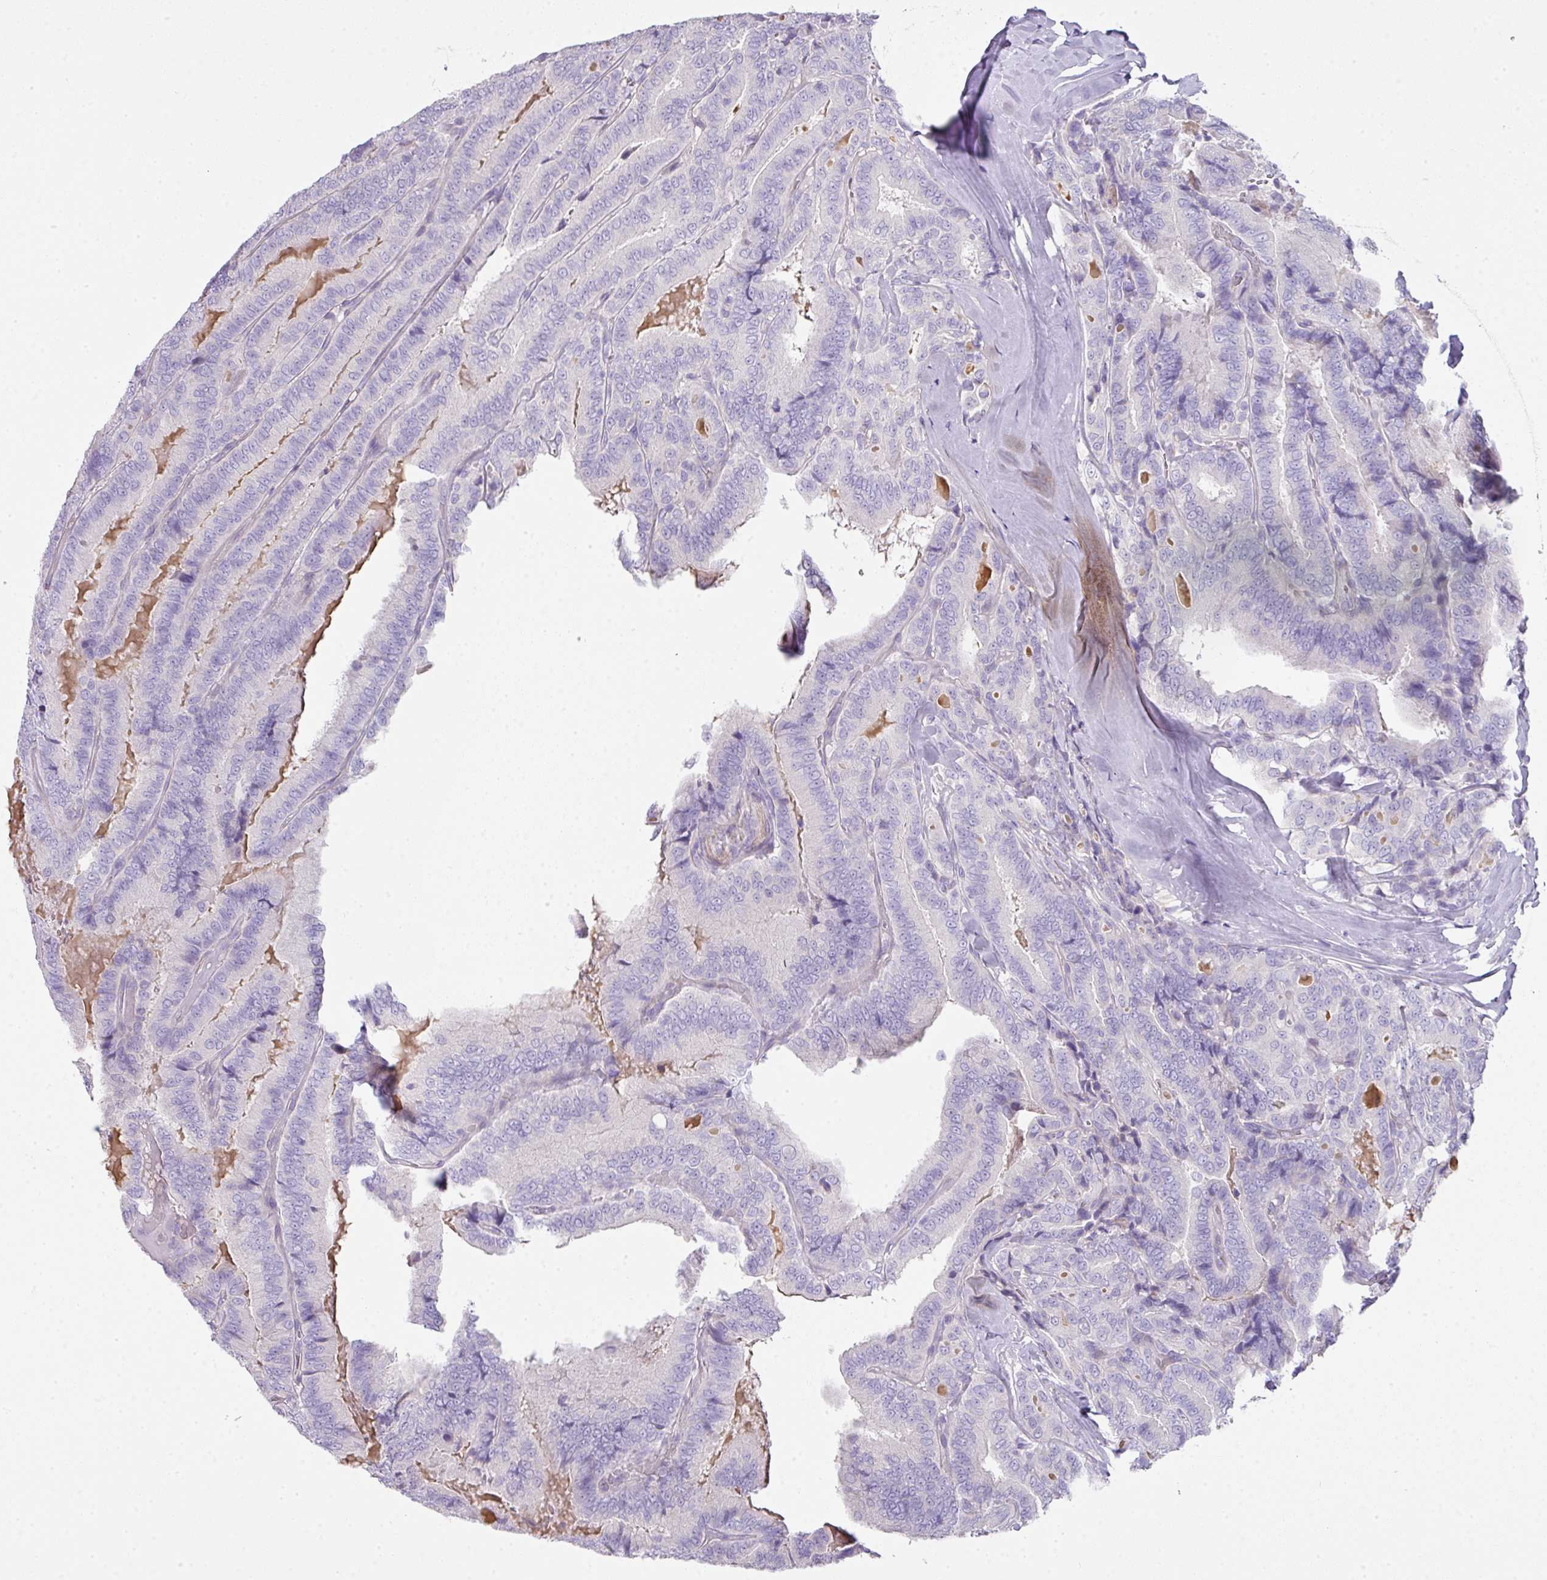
{"staining": {"intensity": "negative", "quantity": "none", "location": "none"}, "tissue": "thyroid cancer", "cell_type": "Tumor cells", "image_type": "cancer", "snomed": [{"axis": "morphology", "description": "Papillary adenocarcinoma, NOS"}, {"axis": "topography", "description": "Thyroid gland"}], "caption": "Immunohistochemistry (IHC) of human thyroid cancer (papillary adenocarcinoma) shows no staining in tumor cells.", "gene": "GLI4", "patient": {"sex": "male", "age": 61}}